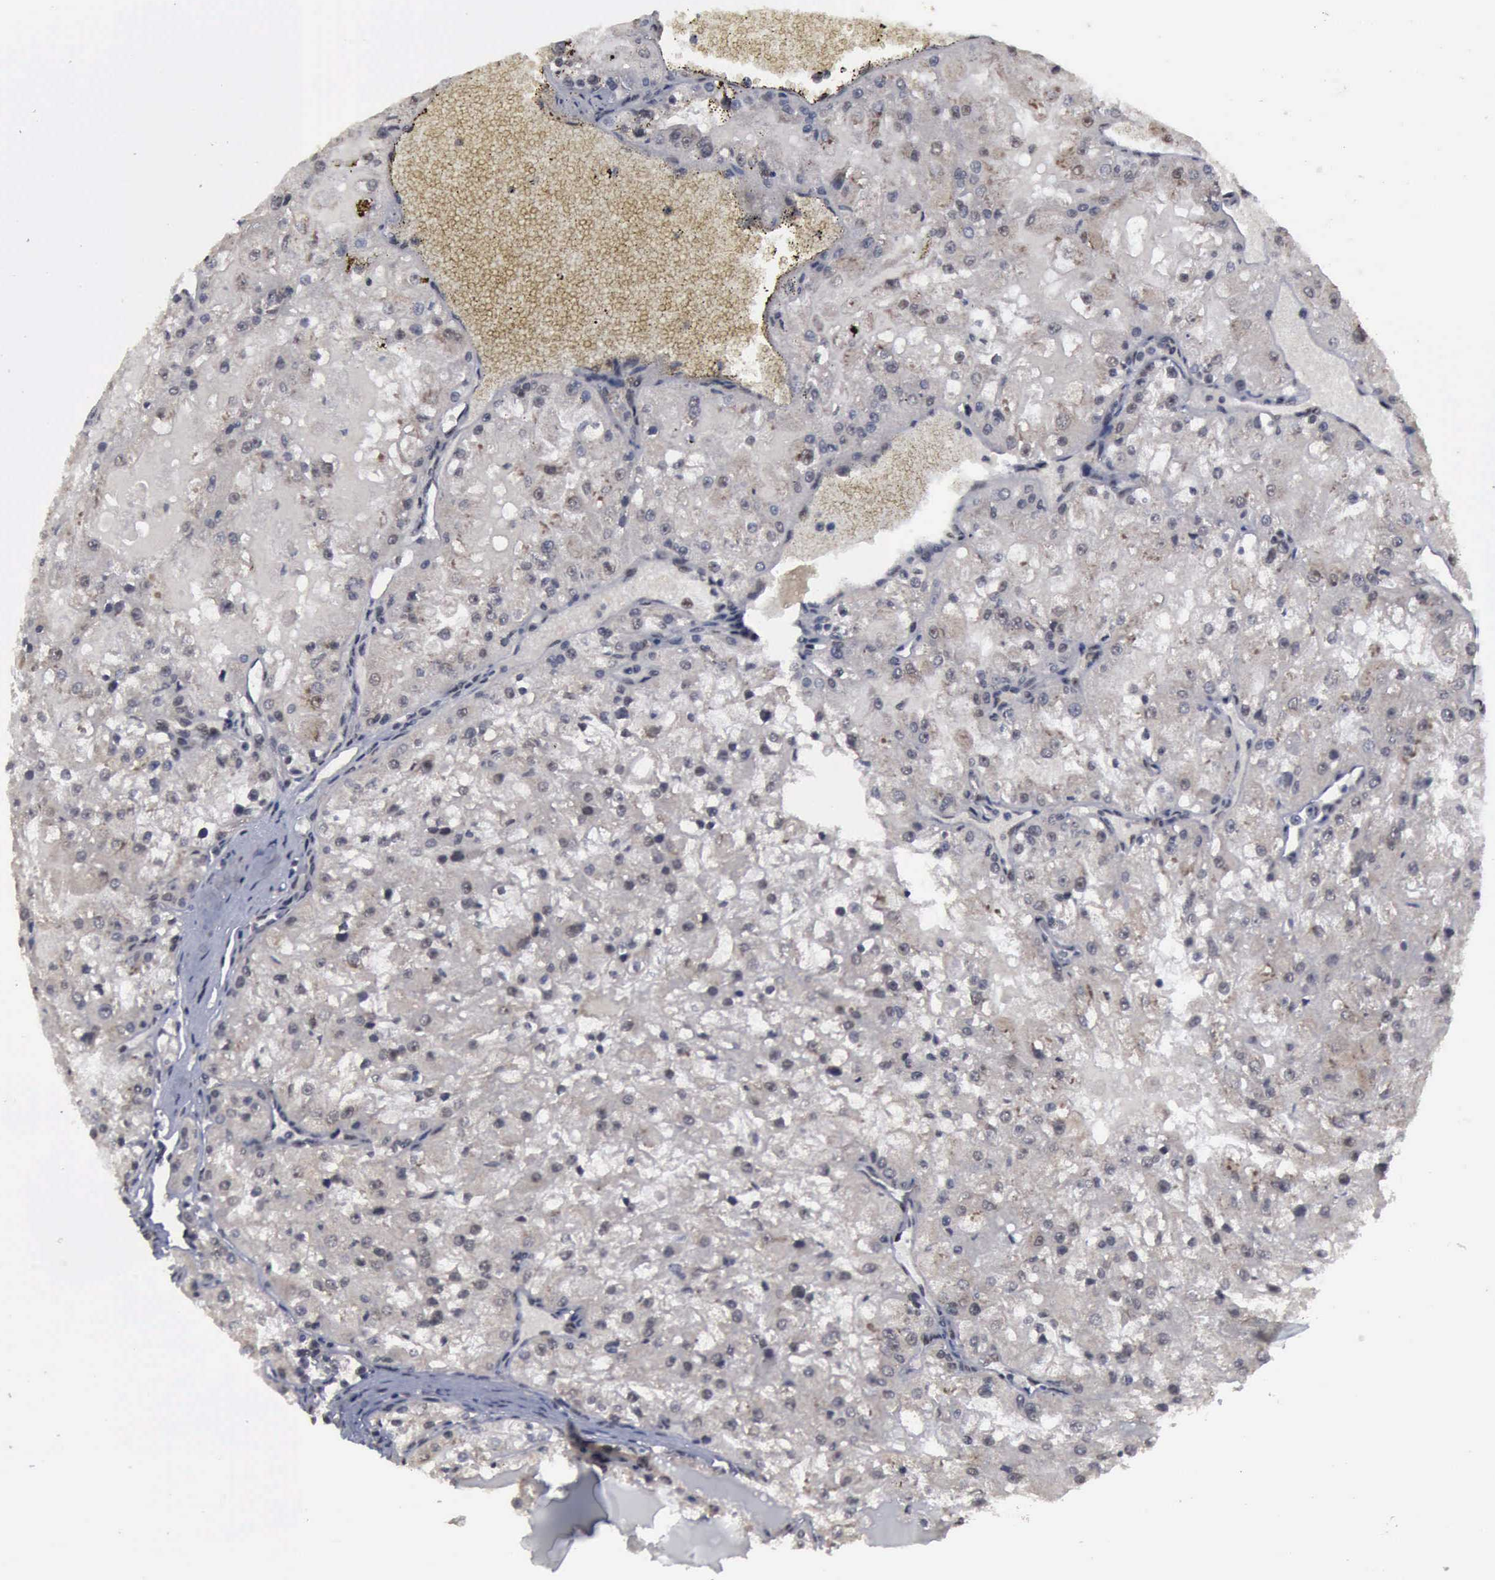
{"staining": {"intensity": "moderate", "quantity": "25%-75%", "location": "cytoplasmic/membranous,nuclear"}, "tissue": "renal cancer", "cell_type": "Tumor cells", "image_type": "cancer", "snomed": [{"axis": "morphology", "description": "Adenocarcinoma, NOS"}, {"axis": "topography", "description": "Kidney"}], "caption": "Human adenocarcinoma (renal) stained with a brown dye displays moderate cytoplasmic/membranous and nuclear positive staining in about 25%-75% of tumor cells.", "gene": "RTCB", "patient": {"sex": "female", "age": 74}}